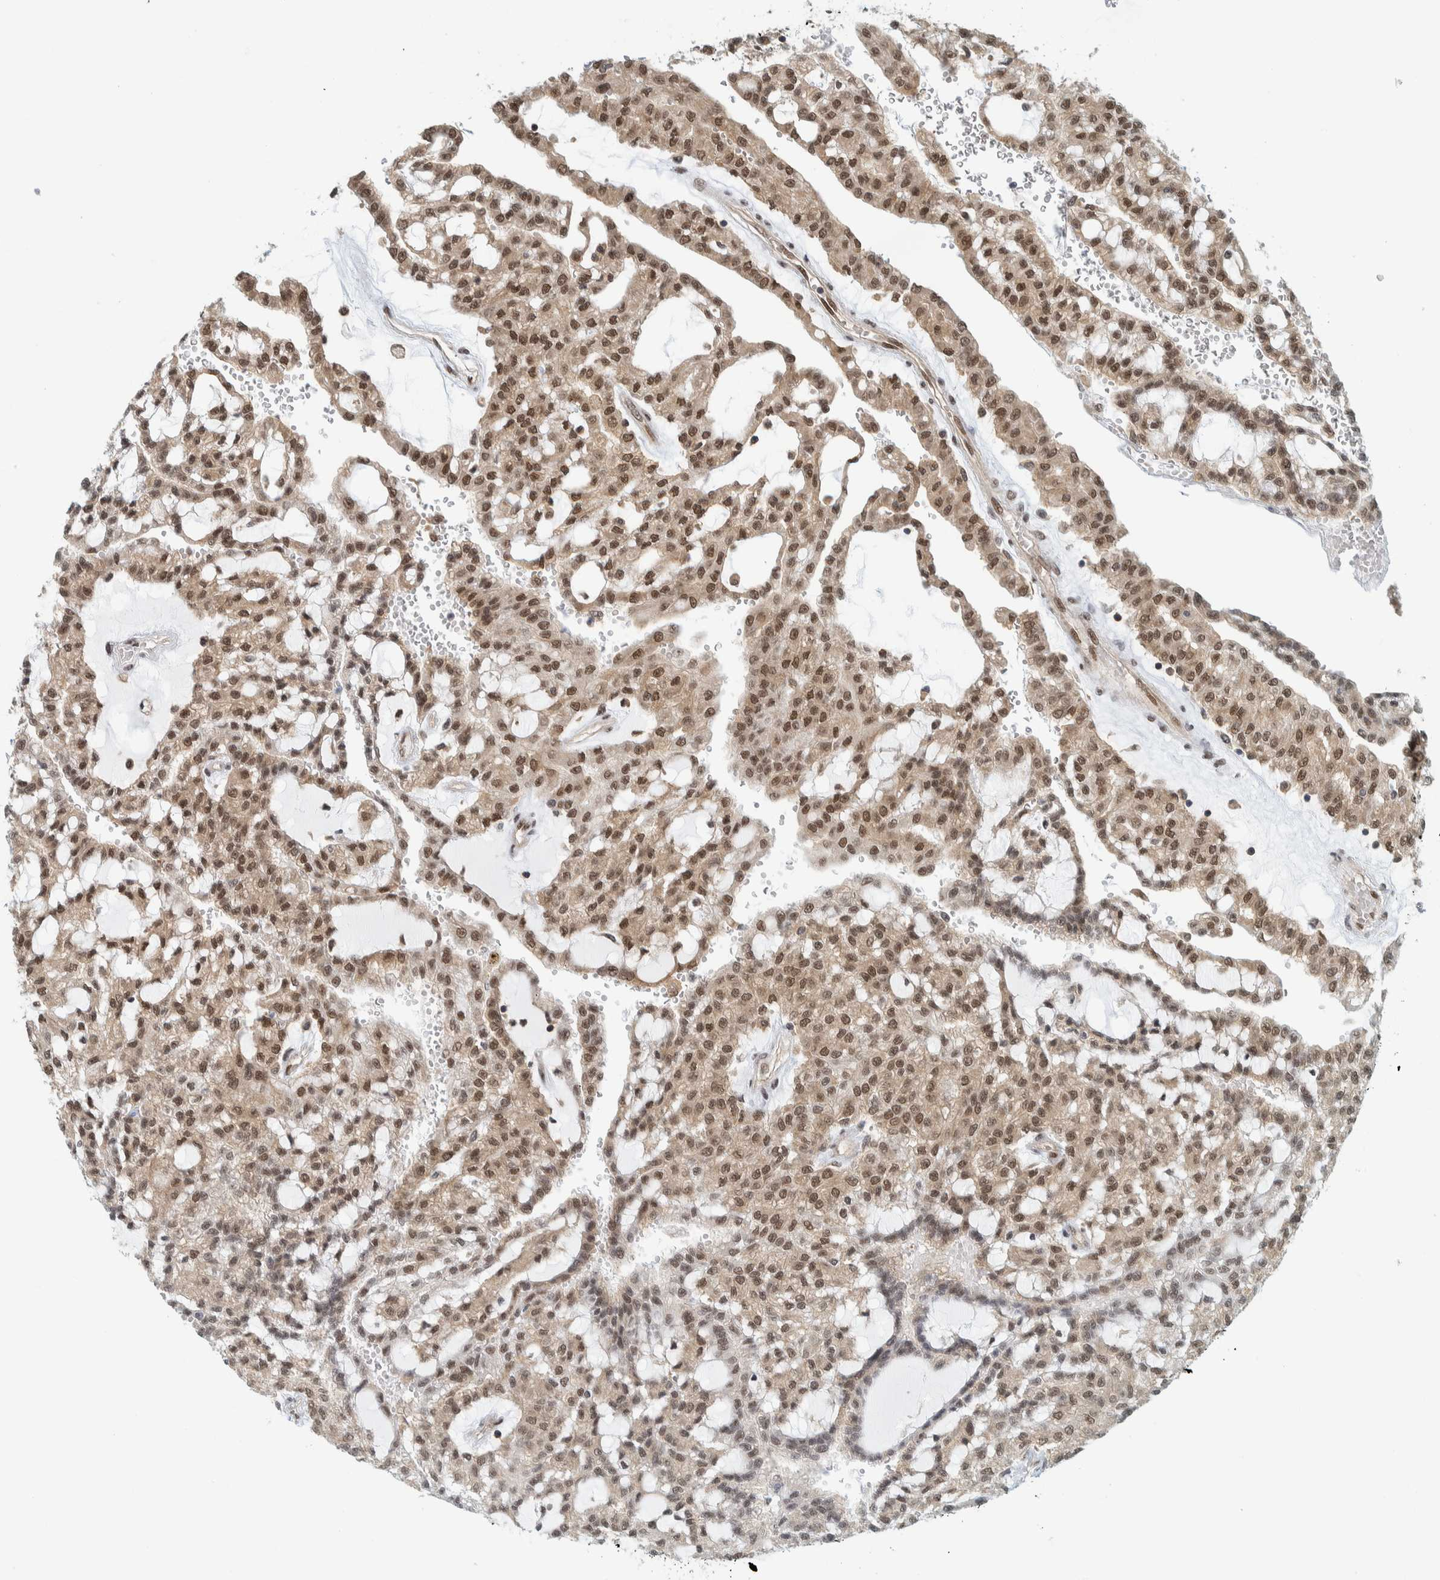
{"staining": {"intensity": "moderate", "quantity": ">75%", "location": "nuclear"}, "tissue": "renal cancer", "cell_type": "Tumor cells", "image_type": "cancer", "snomed": [{"axis": "morphology", "description": "Adenocarcinoma, NOS"}, {"axis": "topography", "description": "Kidney"}], "caption": "Human adenocarcinoma (renal) stained with a brown dye reveals moderate nuclear positive staining in about >75% of tumor cells.", "gene": "COPS3", "patient": {"sex": "male", "age": 63}}